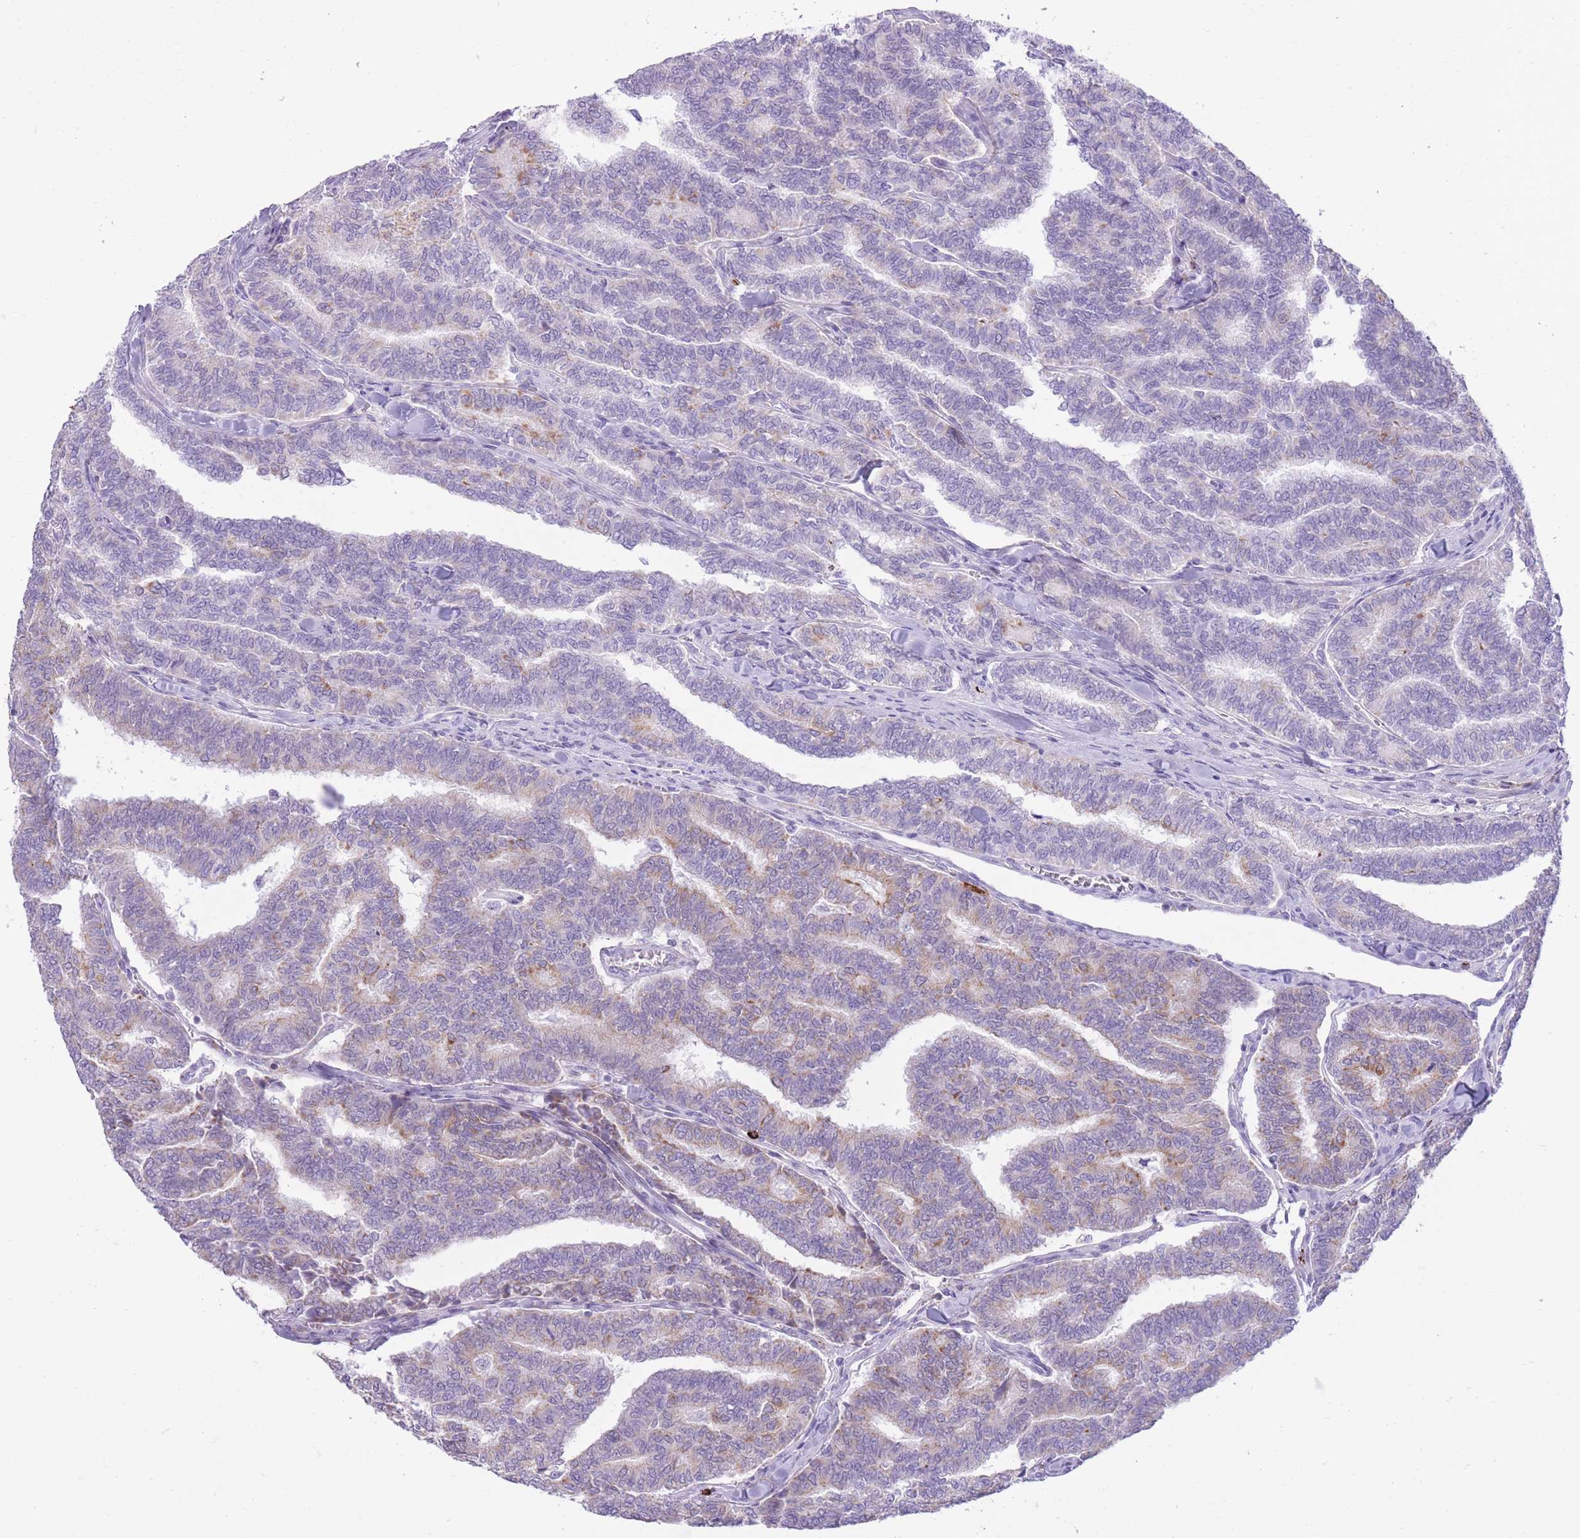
{"staining": {"intensity": "weak", "quantity": "<25%", "location": "cytoplasmic/membranous"}, "tissue": "thyroid cancer", "cell_type": "Tumor cells", "image_type": "cancer", "snomed": [{"axis": "morphology", "description": "Papillary adenocarcinoma, NOS"}, {"axis": "topography", "description": "Thyroid gland"}], "caption": "Protein analysis of thyroid papillary adenocarcinoma shows no significant positivity in tumor cells.", "gene": "MEIS3", "patient": {"sex": "female", "age": 35}}